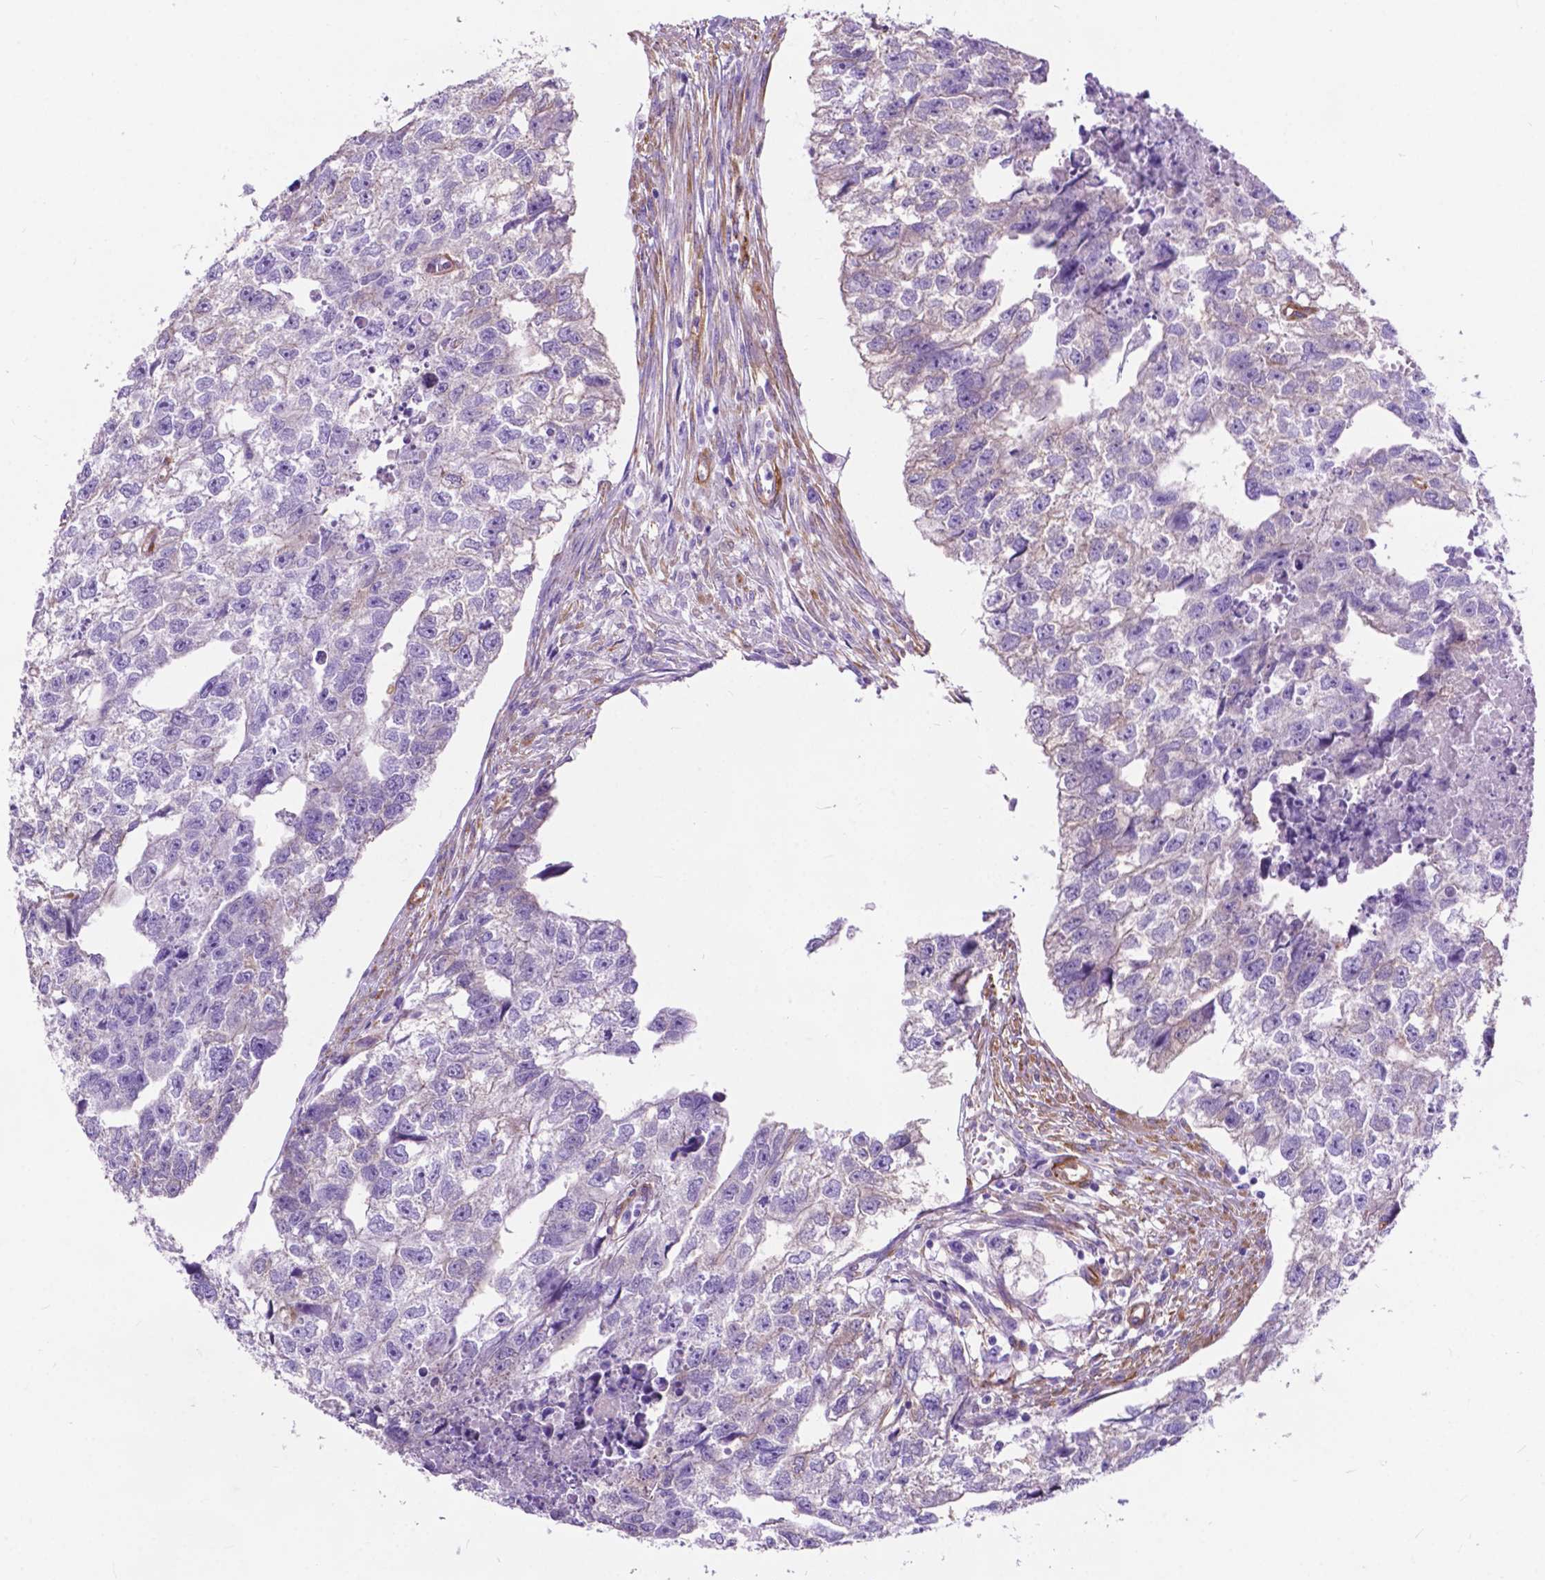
{"staining": {"intensity": "negative", "quantity": "none", "location": "none"}, "tissue": "testis cancer", "cell_type": "Tumor cells", "image_type": "cancer", "snomed": [{"axis": "morphology", "description": "Carcinoma, Embryonal, NOS"}, {"axis": "morphology", "description": "Teratoma, malignant, NOS"}, {"axis": "topography", "description": "Testis"}], "caption": "Immunohistochemistry (IHC) photomicrograph of neoplastic tissue: human testis cancer (teratoma (malignant)) stained with DAB displays no significant protein staining in tumor cells.", "gene": "PCDHA12", "patient": {"sex": "male", "age": 44}}